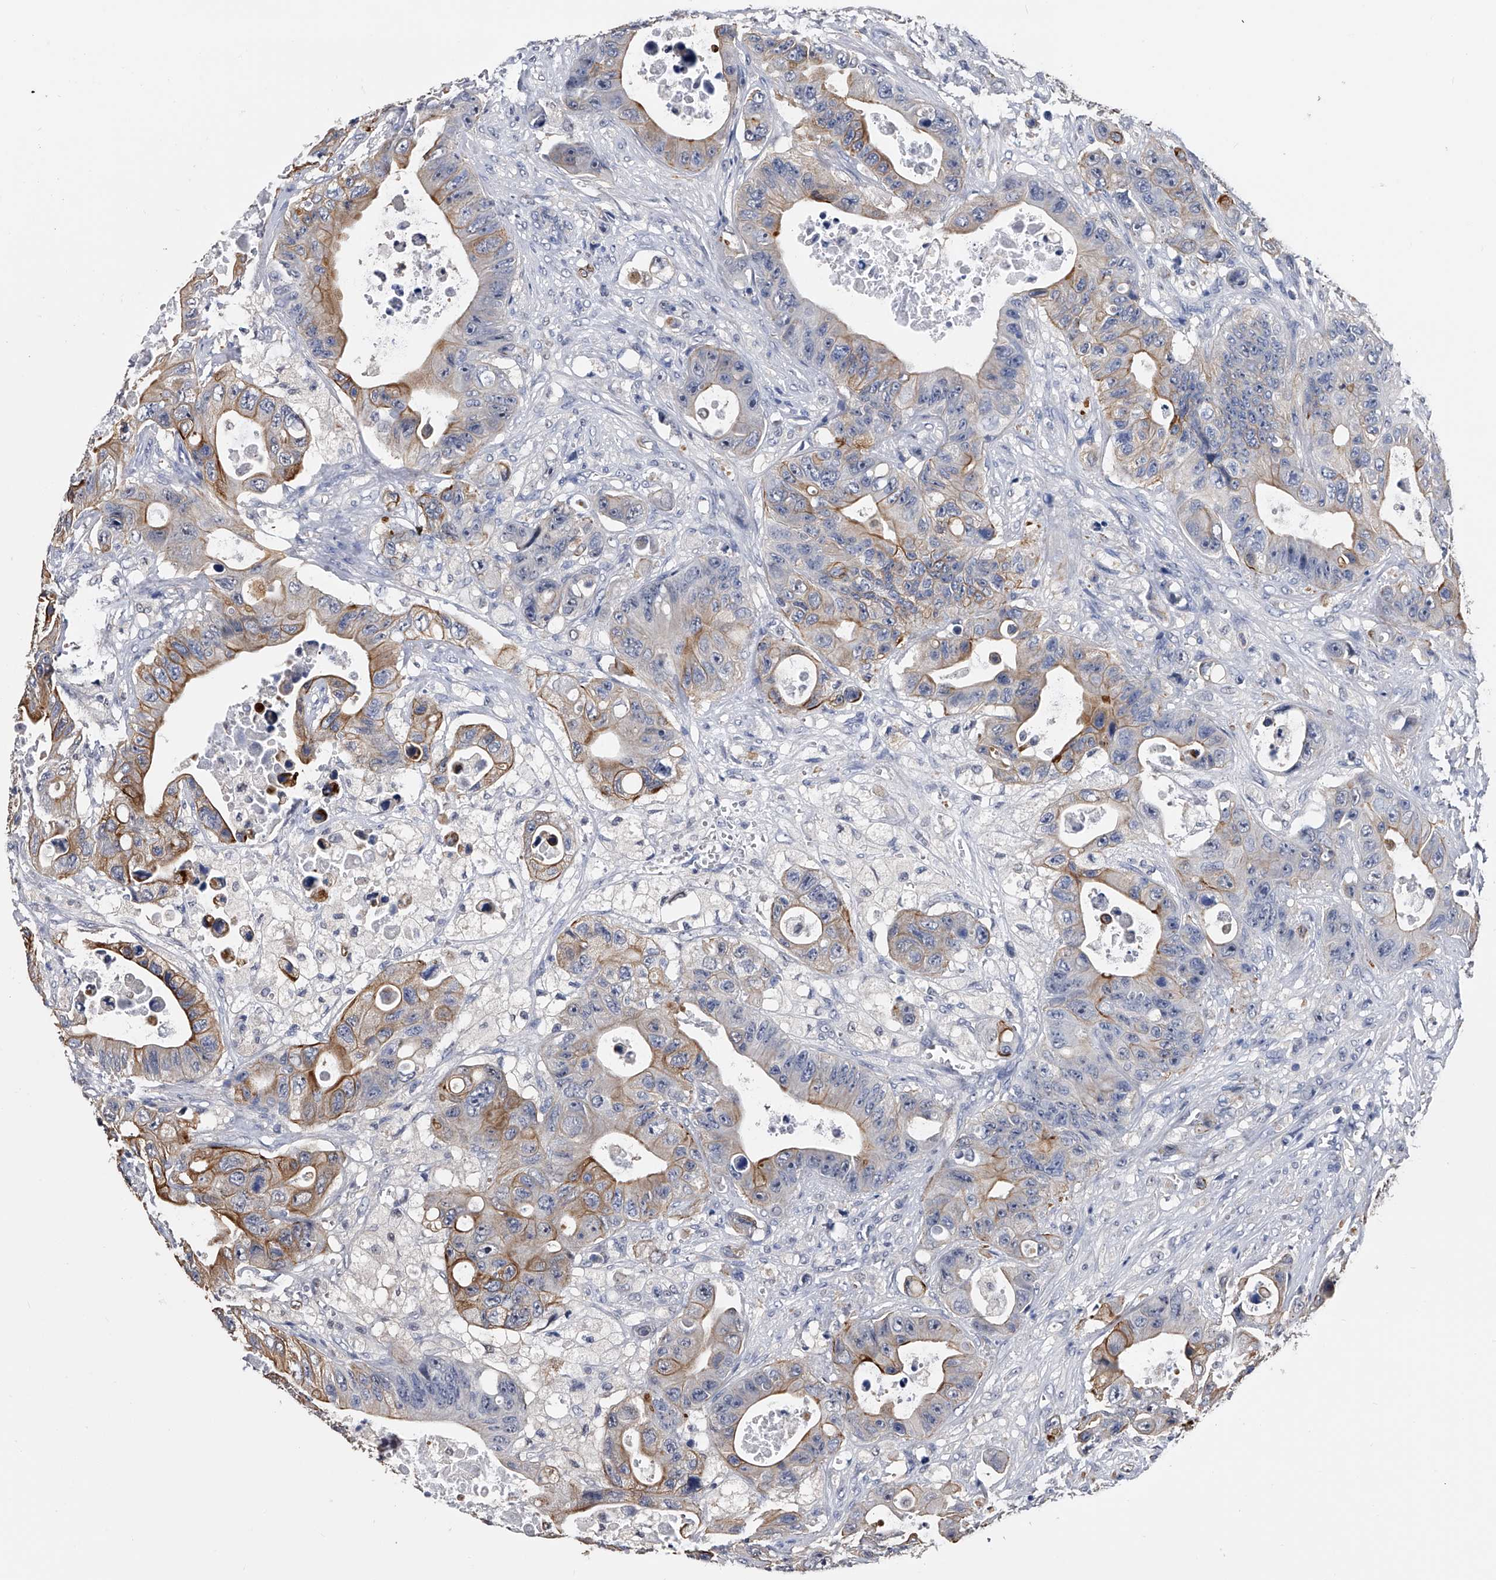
{"staining": {"intensity": "moderate", "quantity": "<25%", "location": "cytoplasmic/membranous"}, "tissue": "colorectal cancer", "cell_type": "Tumor cells", "image_type": "cancer", "snomed": [{"axis": "morphology", "description": "Adenocarcinoma, NOS"}, {"axis": "topography", "description": "Colon"}], "caption": "Colorectal cancer stained with a brown dye exhibits moderate cytoplasmic/membranous positive staining in approximately <25% of tumor cells.", "gene": "EFCAB7", "patient": {"sex": "female", "age": 46}}